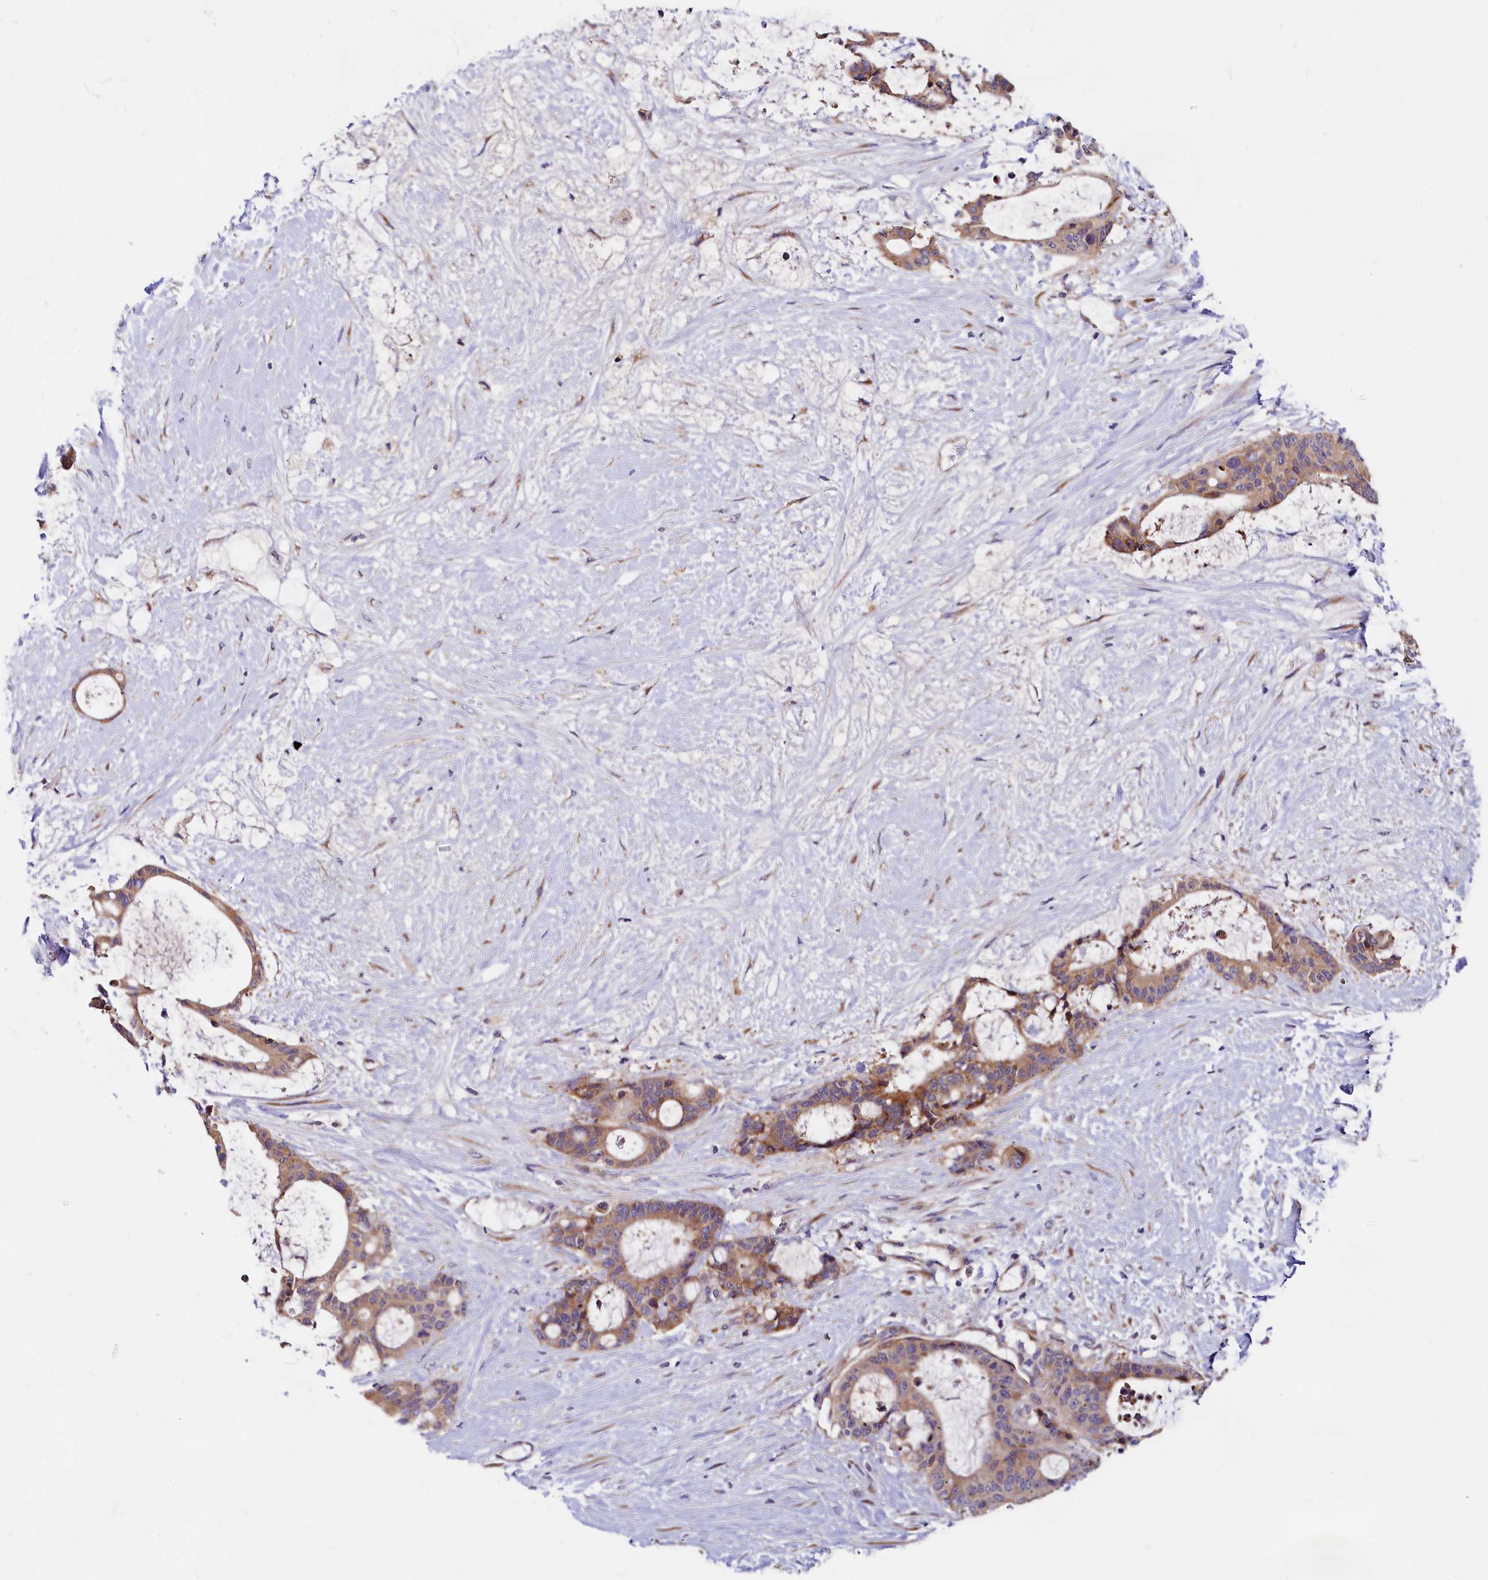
{"staining": {"intensity": "moderate", "quantity": ">75%", "location": "cytoplasmic/membranous"}, "tissue": "liver cancer", "cell_type": "Tumor cells", "image_type": "cancer", "snomed": [{"axis": "morphology", "description": "Normal tissue, NOS"}, {"axis": "morphology", "description": "Cholangiocarcinoma"}, {"axis": "topography", "description": "Liver"}, {"axis": "topography", "description": "Peripheral nerve tissue"}], "caption": "Tumor cells demonstrate moderate cytoplasmic/membranous expression in approximately >75% of cells in liver cancer.", "gene": "SPG11", "patient": {"sex": "female", "age": 73}}